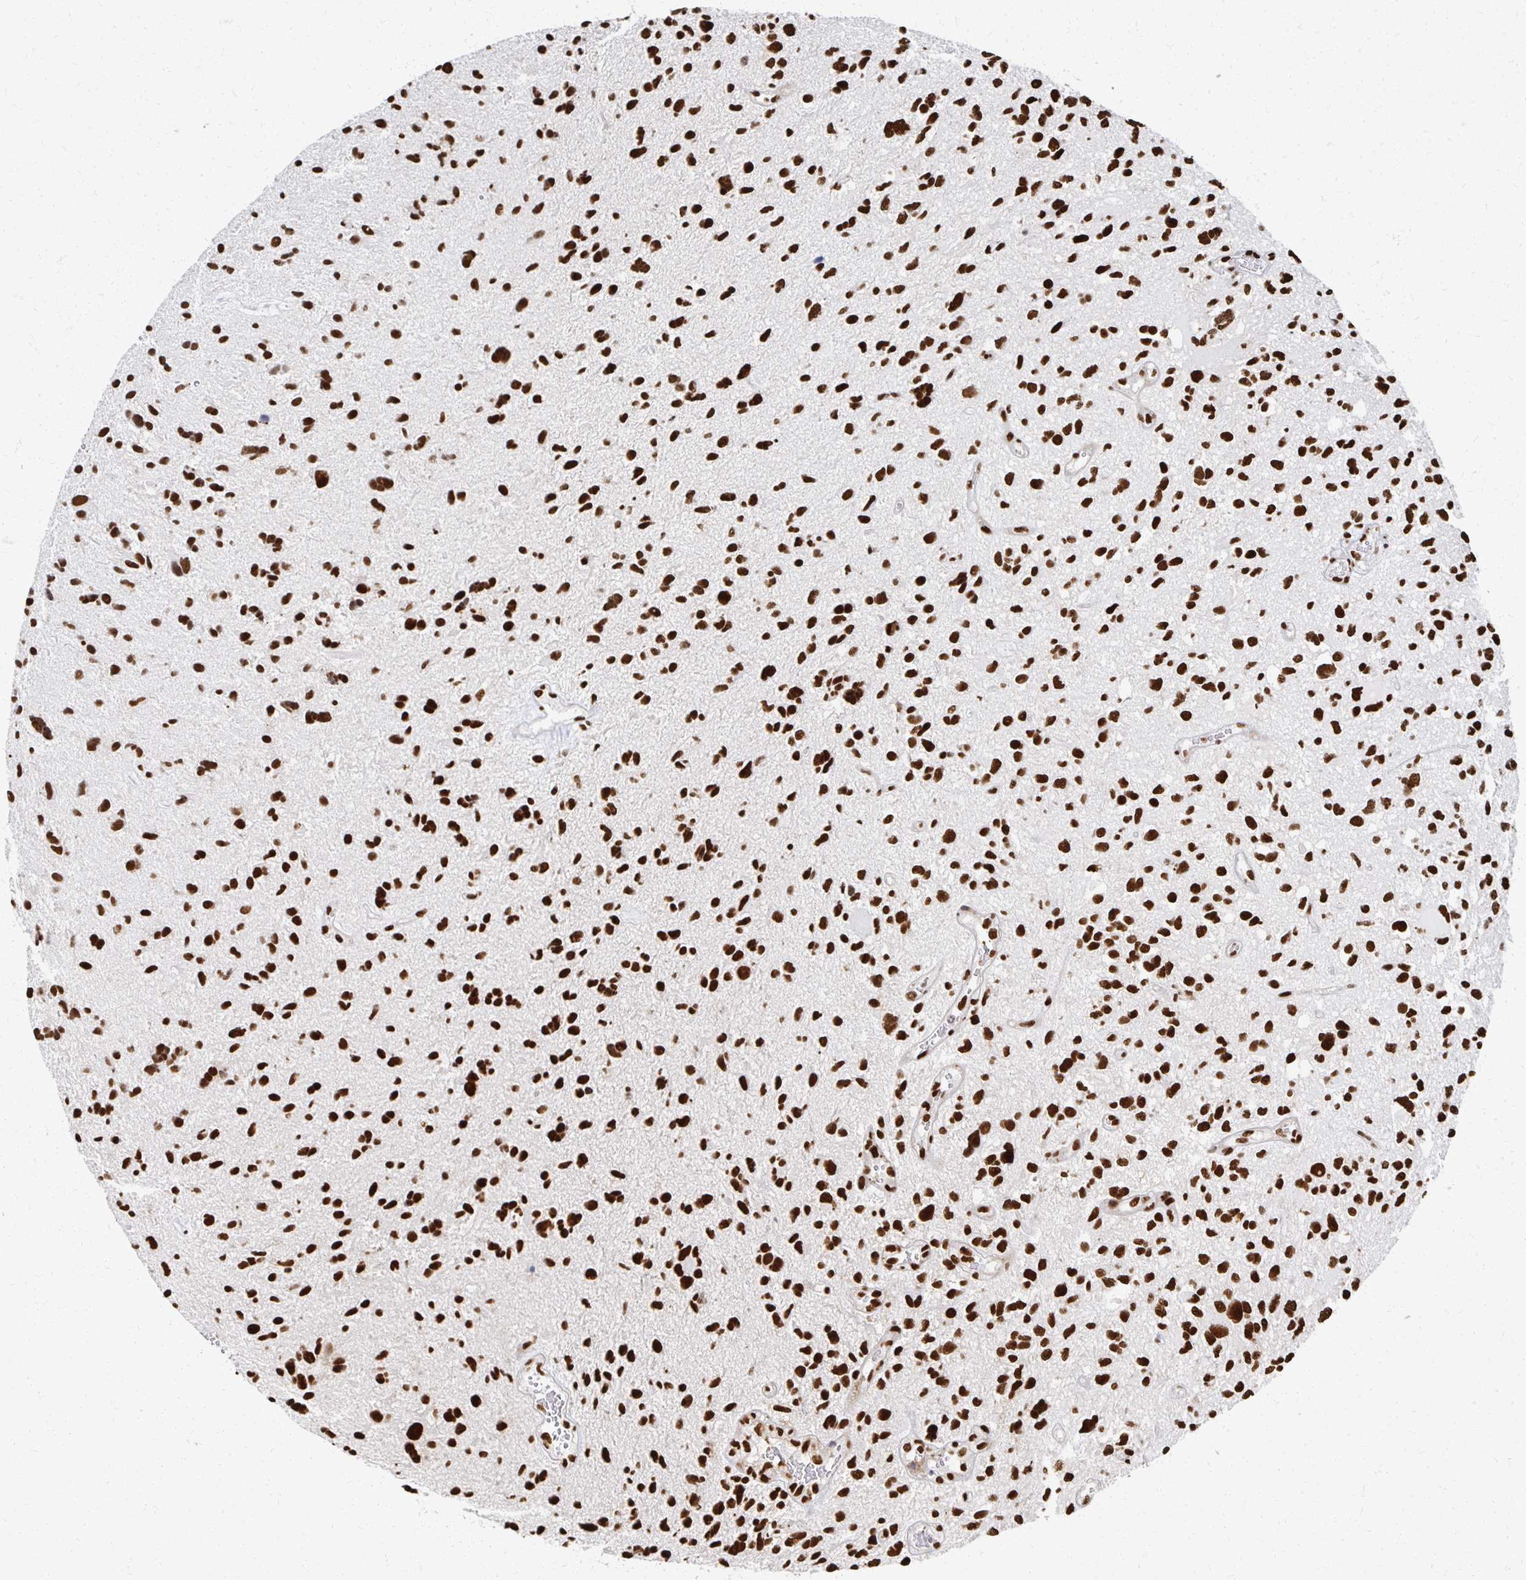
{"staining": {"intensity": "strong", "quantity": ">75%", "location": "nuclear"}, "tissue": "glioma", "cell_type": "Tumor cells", "image_type": "cancer", "snomed": [{"axis": "morphology", "description": "Glioma, malignant, High grade"}, {"axis": "topography", "description": "Brain"}], "caption": "IHC (DAB (3,3'-diaminobenzidine)) staining of glioma displays strong nuclear protein staining in approximately >75% of tumor cells.", "gene": "RBBP7", "patient": {"sex": "female", "age": 11}}